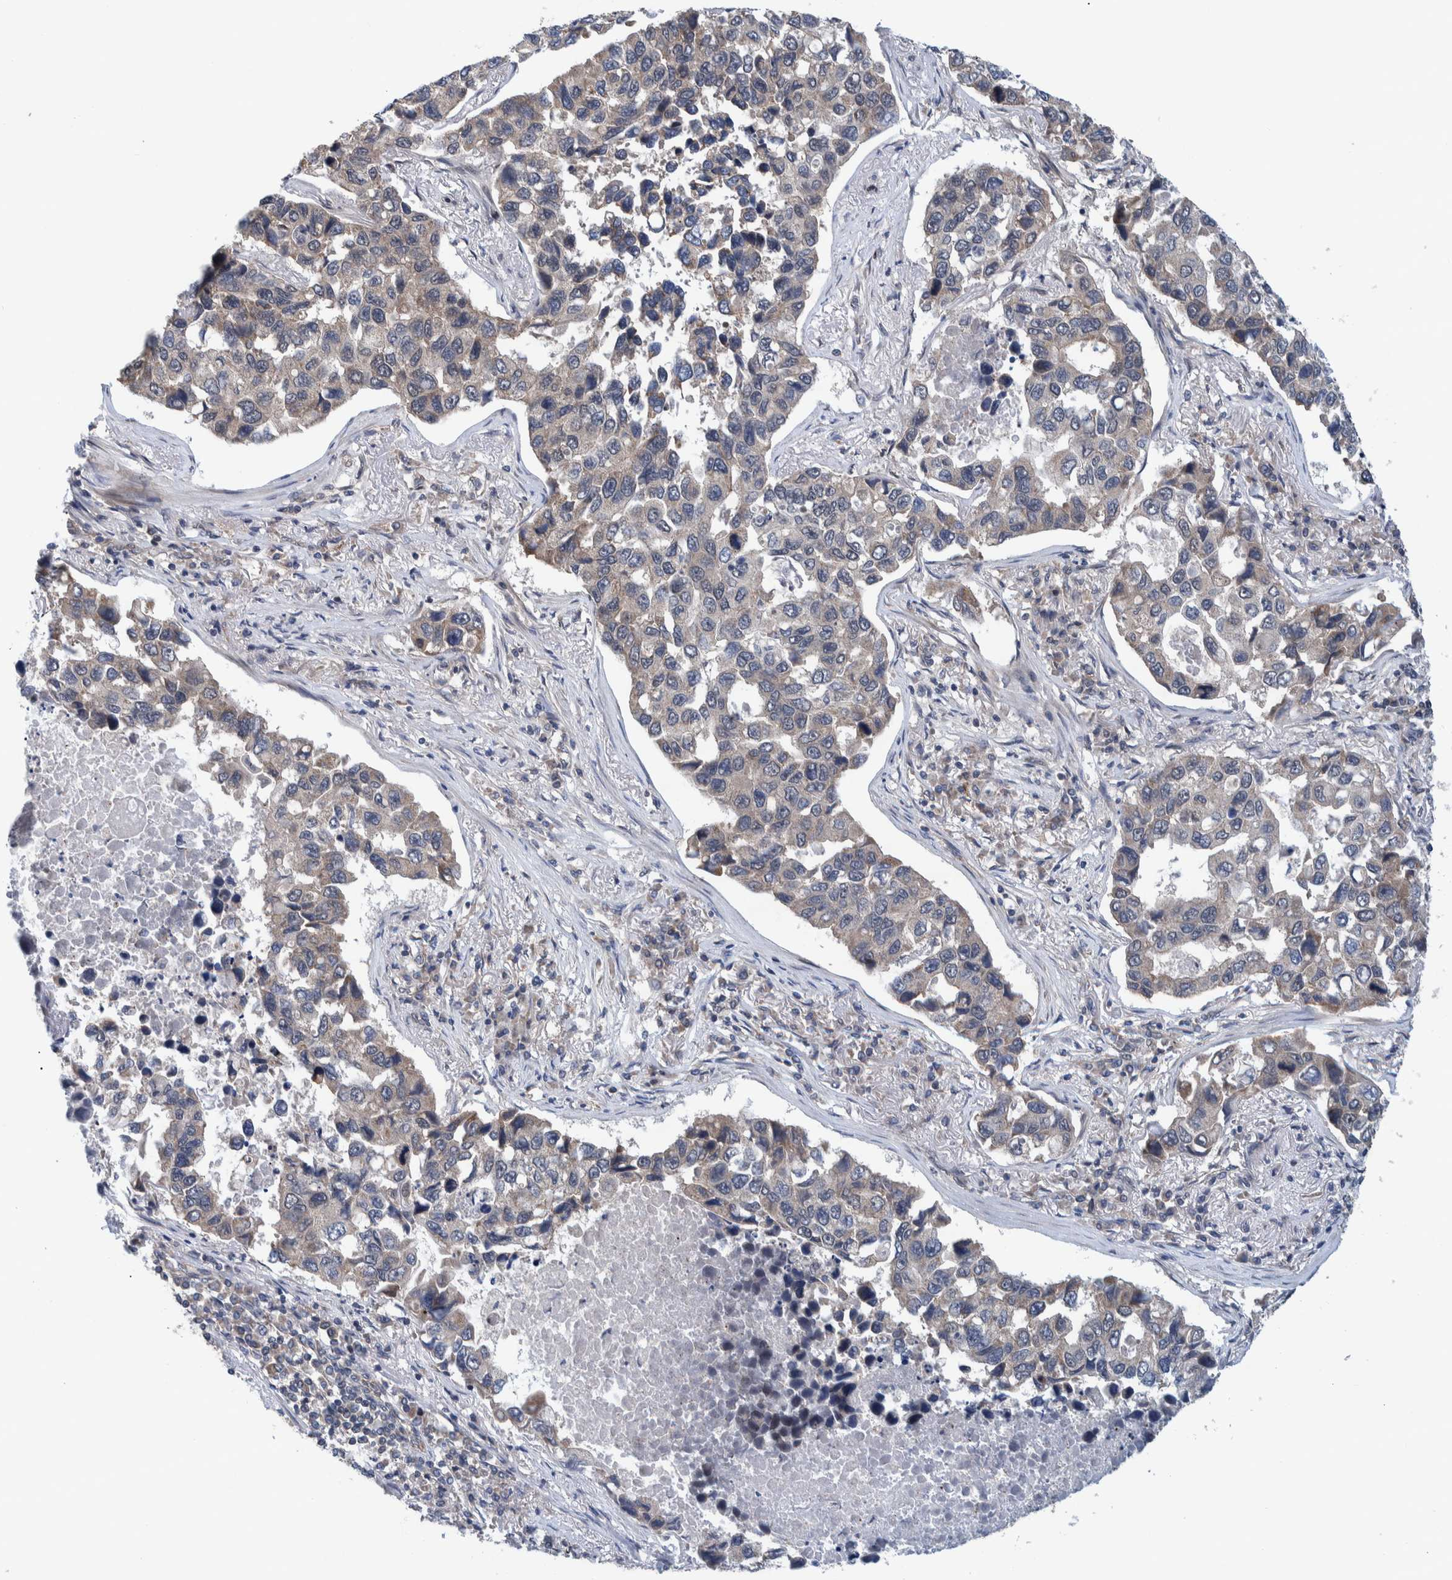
{"staining": {"intensity": "weak", "quantity": ">75%", "location": "cytoplasmic/membranous"}, "tissue": "lung cancer", "cell_type": "Tumor cells", "image_type": "cancer", "snomed": [{"axis": "morphology", "description": "Adenocarcinoma, NOS"}, {"axis": "topography", "description": "Lung"}], "caption": "Immunohistochemical staining of lung cancer (adenocarcinoma) demonstrates low levels of weak cytoplasmic/membranous staining in about >75% of tumor cells. (Brightfield microscopy of DAB IHC at high magnification).", "gene": "MRPS7", "patient": {"sex": "male", "age": 64}}